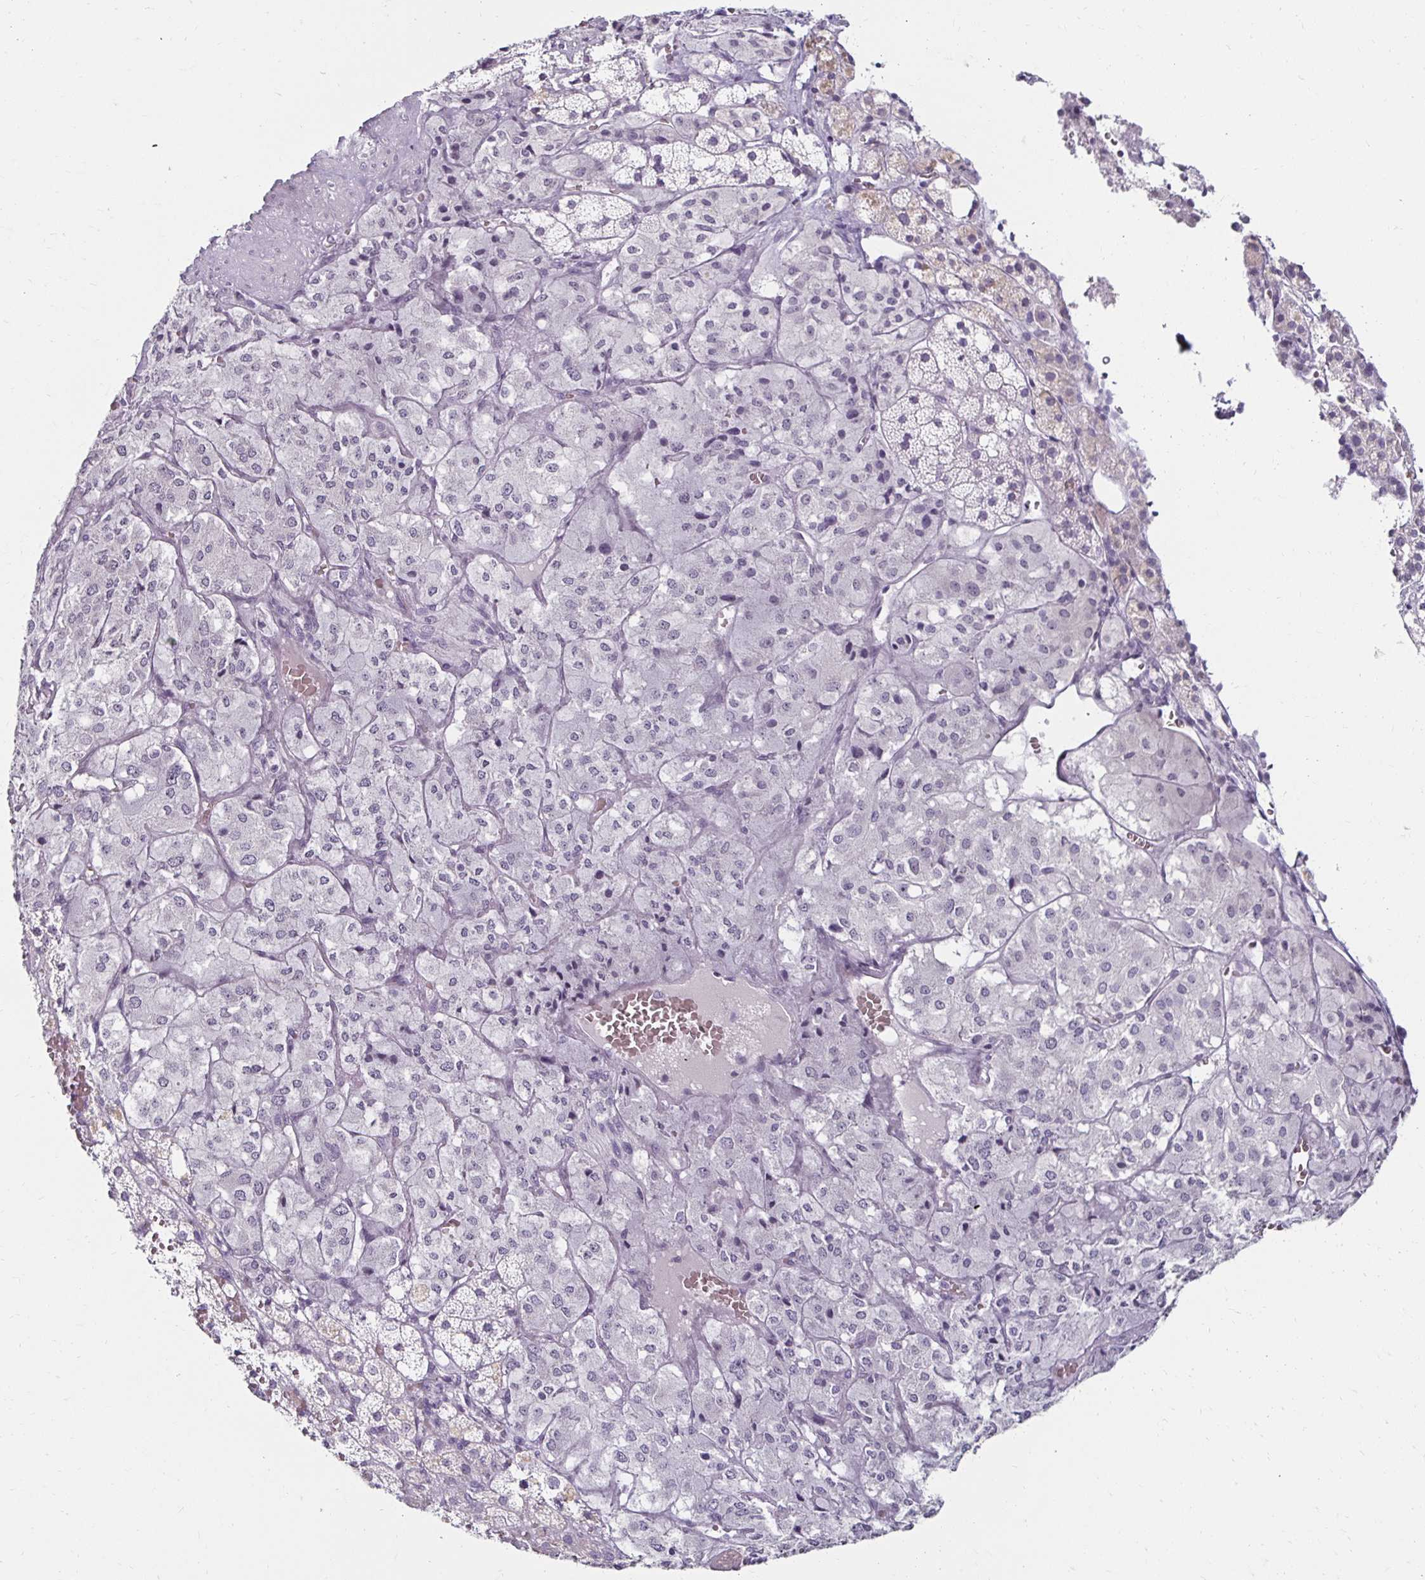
{"staining": {"intensity": "negative", "quantity": "none", "location": "none"}, "tissue": "adrenal gland", "cell_type": "Glandular cells", "image_type": "normal", "snomed": [{"axis": "morphology", "description": "Normal tissue, NOS"}, {"axis": "topography", "description": "Adrenal gland"}], "caption": "This is a histopathology image of immunohistochemistry (IHC) staining of normal adrenal gland, which shows no staining in glandular cells.", "gene": "TOMM34", "patient": {"sex": "male", "age": 53}}